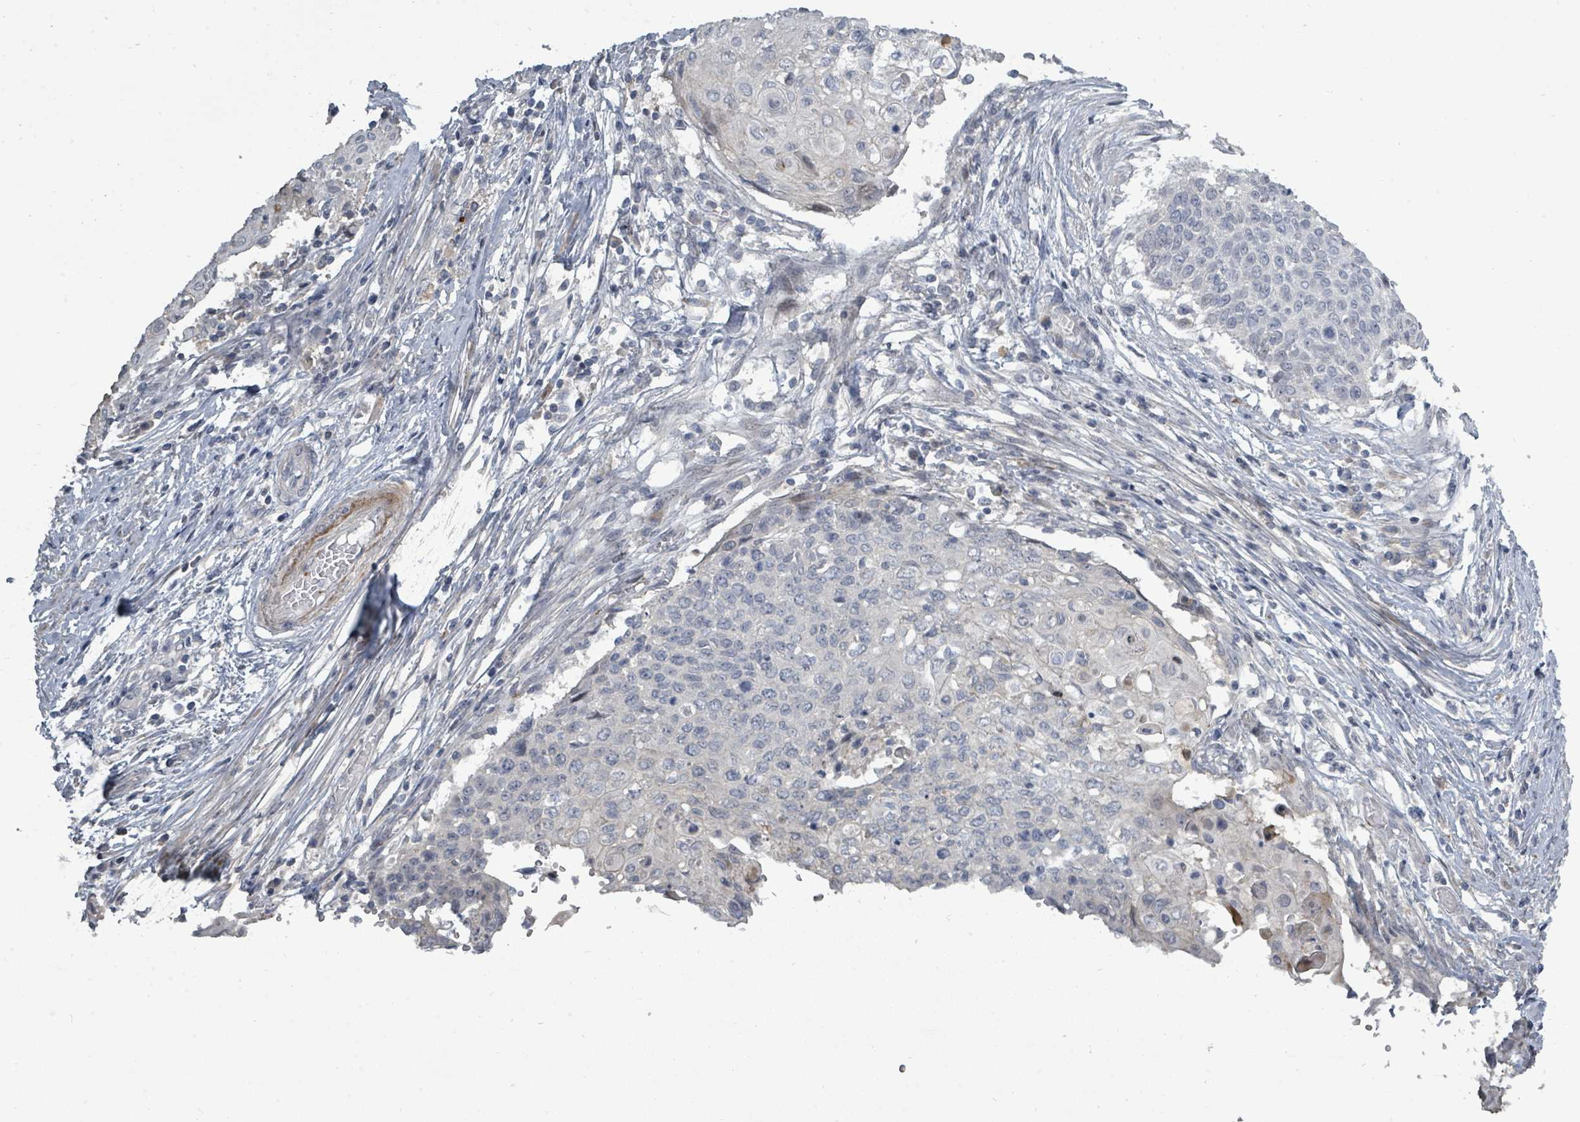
{"staining": {"intensity": "negative", "quantity": "none", "location": "none"}, "tissue": "cervical cancer", "cell_type": "Tumor cells", "image_type": "cancer", "snomed": [{"axis": "morphology", "description": "Squamous cell carcinoma, NOS"}, {"axis": "topography", "description": "Cervix"}], "caption": "Tumor cells are negative for protein expression in human cervical squamous cell carcinoma.", "gene": "LEFTY2", "patient": {"sex": "female", "age": 39}}